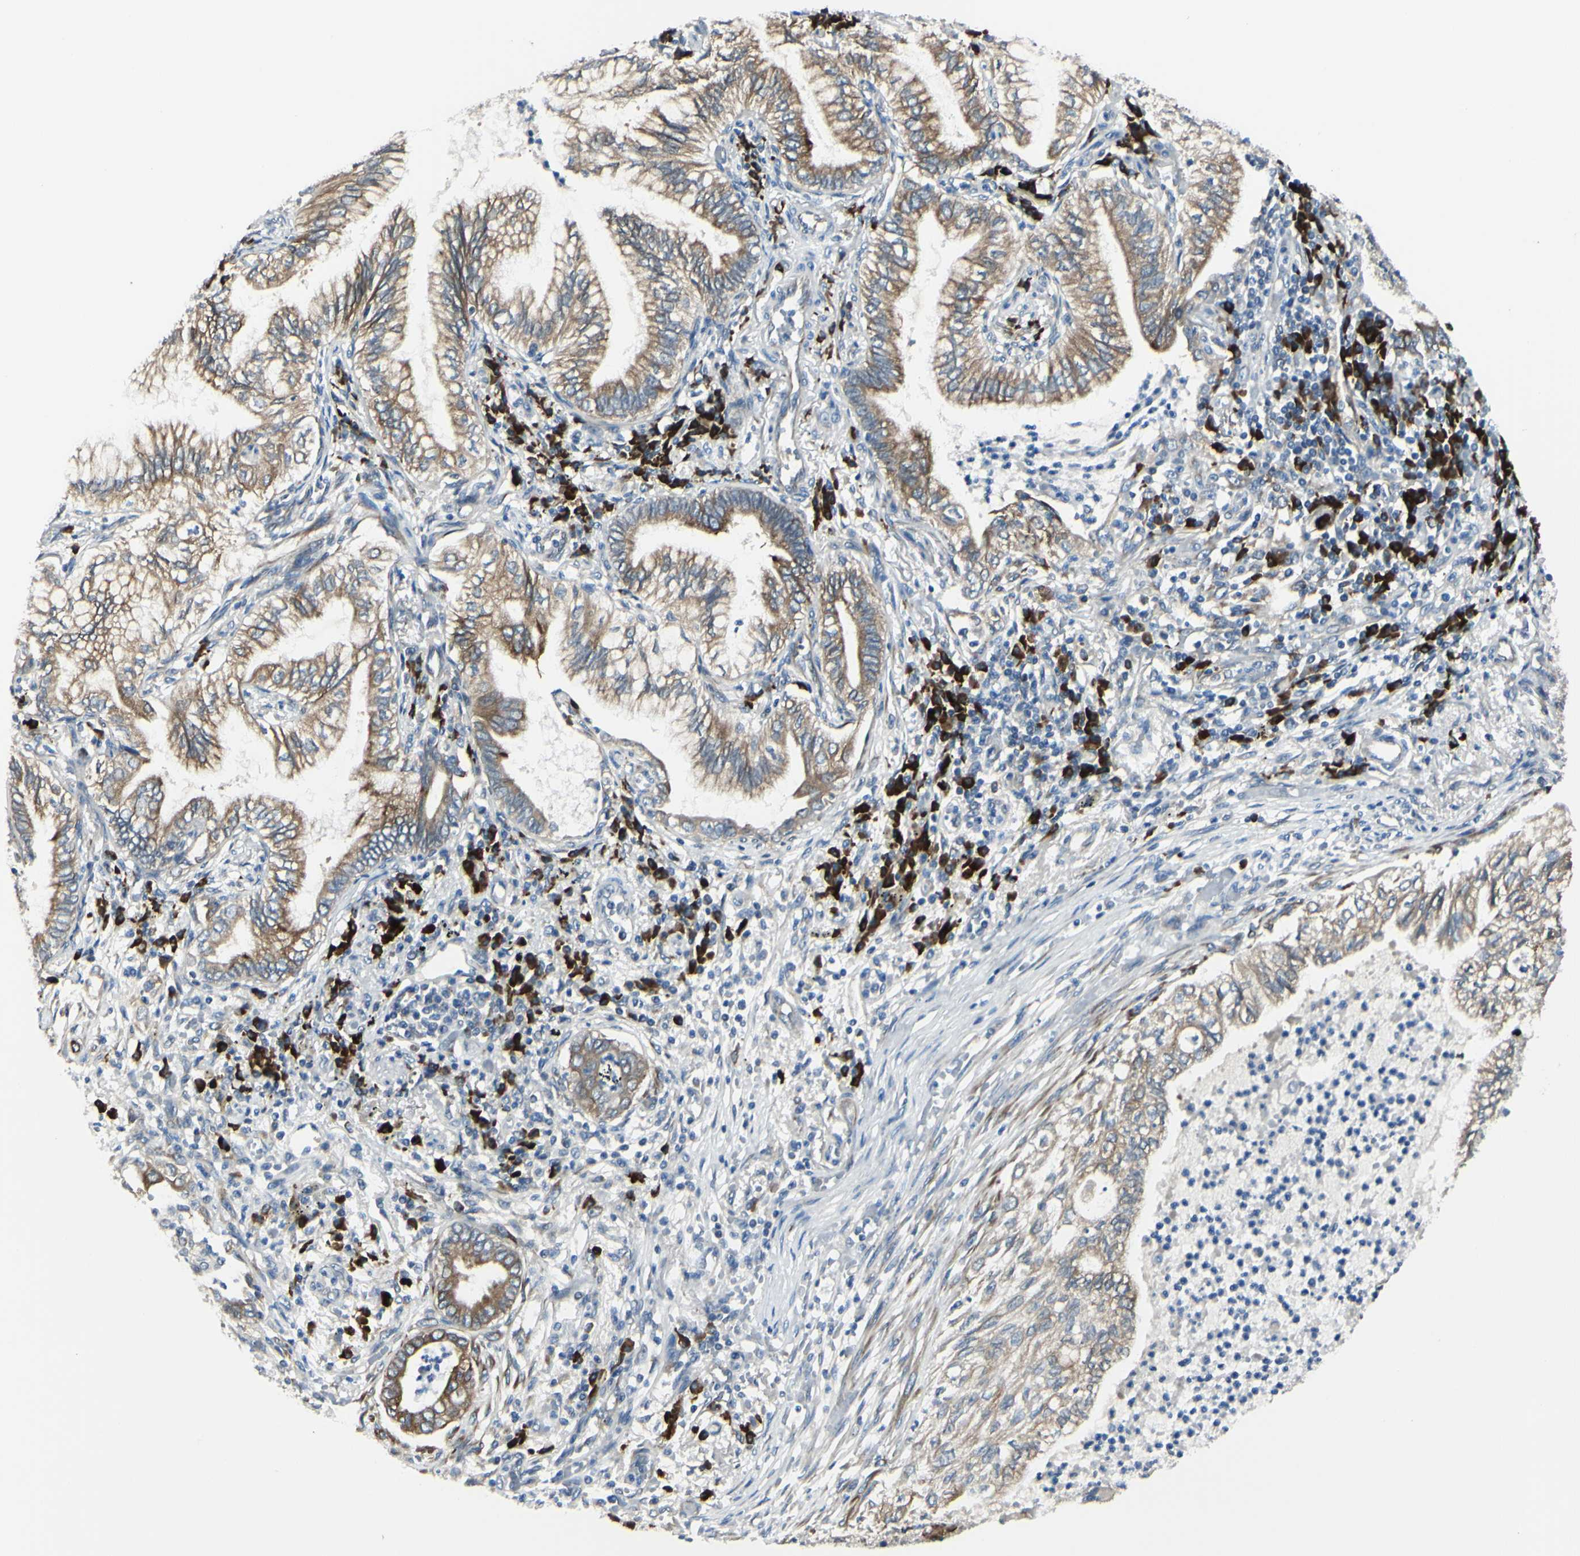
{"staining": {"intensity": "moderate", "quantity": ">75%", "location": "cytoplasmic/membranous"}, "tissue": "lung cancer", "cell_type": "Tumor cells", "image_type": "cancer", "snomed": [{"axis": "morphology", "description": "Normal tissue, NOS"}, {"axis": "morphology", "description": "Adenocarcinoma, NOS"}, {"axis": "topography", "description": "Bronchus"}, {"axis": "topography", "description": "Lung"}], "caption": "Moderate cytoplasmic/membranous protein positivity is seen in about >75% of tumor cells in lung adenocarcinoma.", "gene": "SELENOS", "patient": {"sex": "female", "age": 70}}